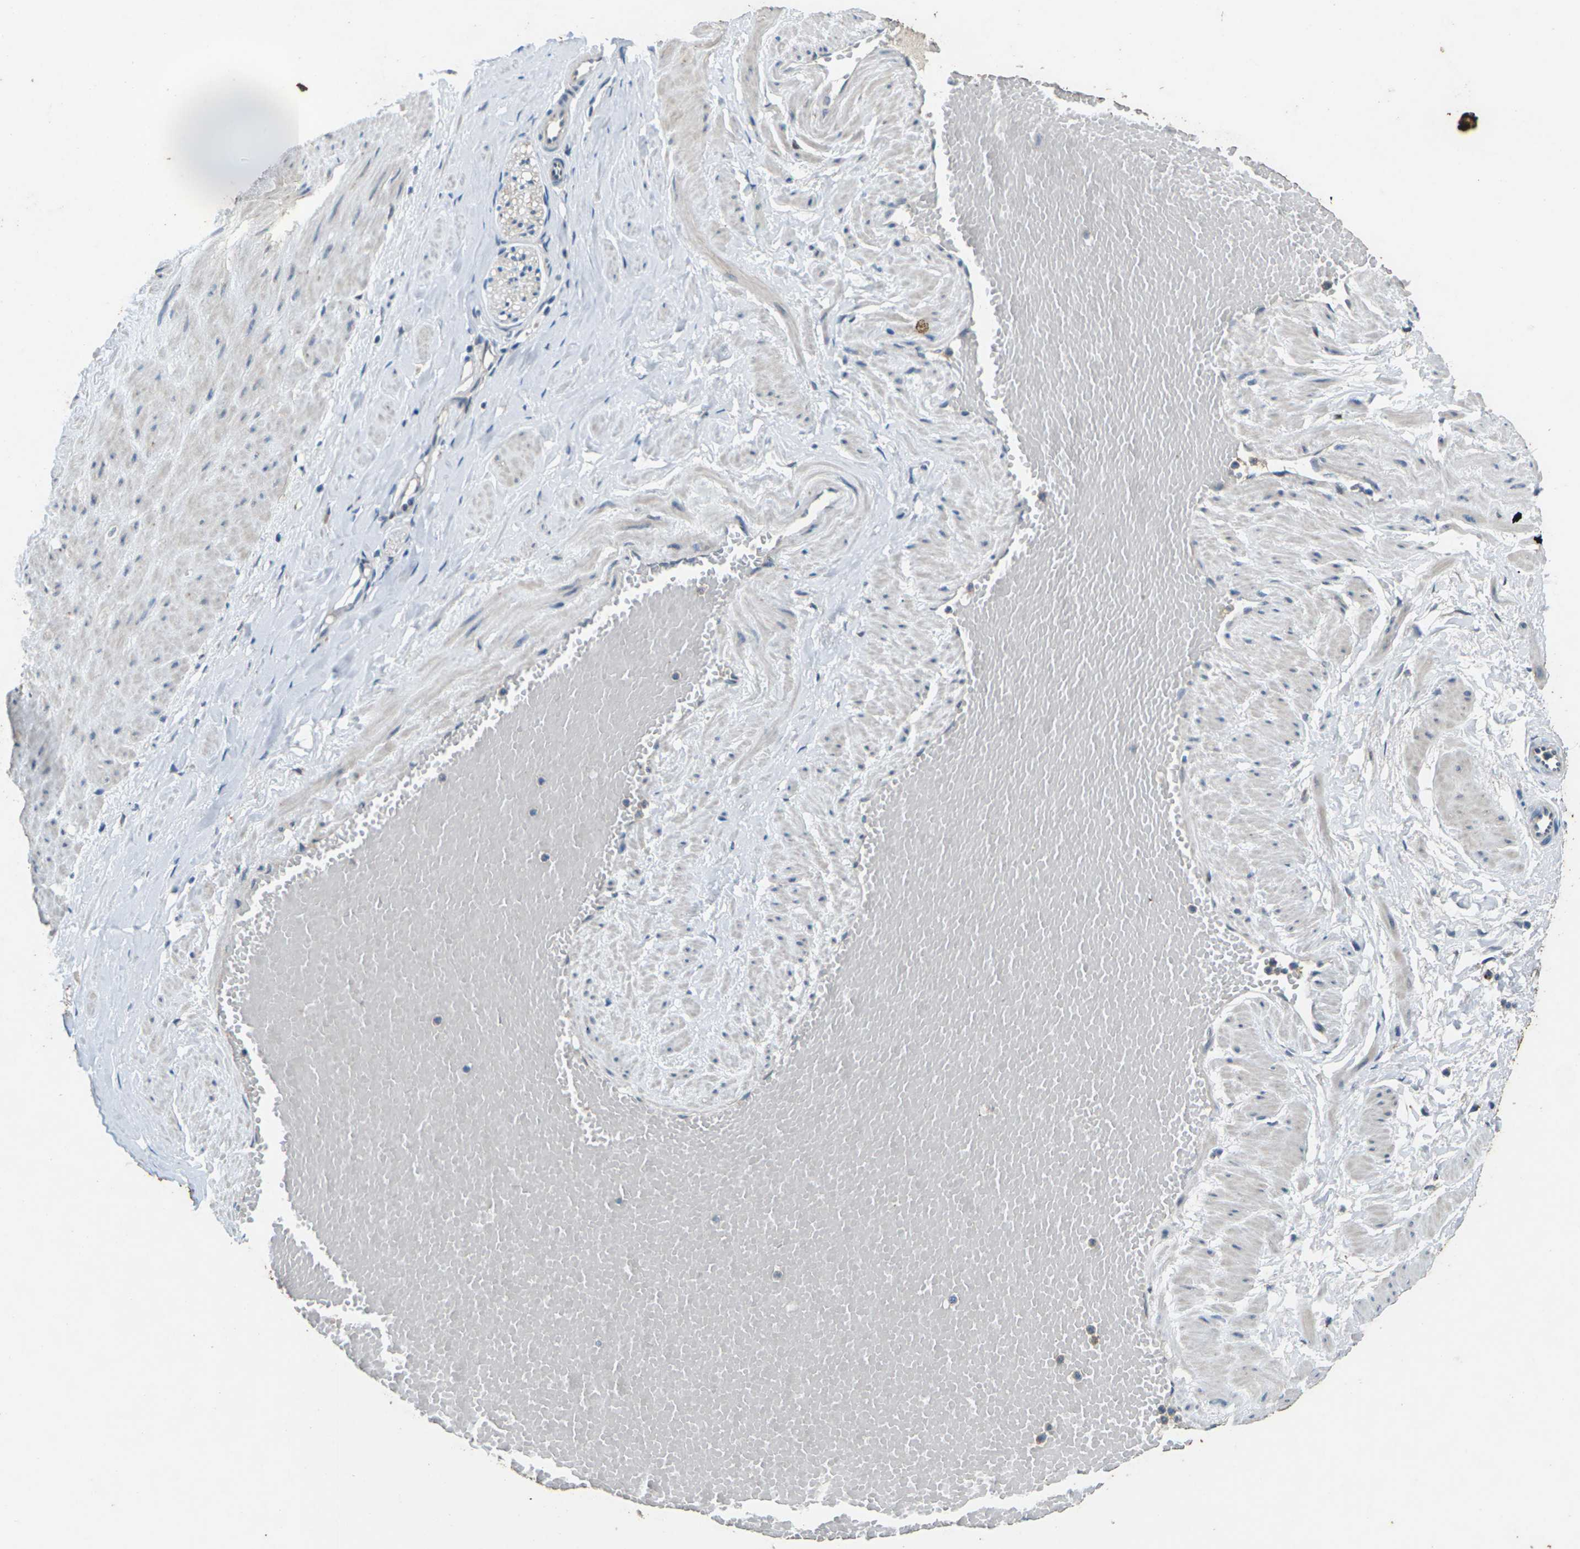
{"staining": {"intensity": "weak", "quantity": ">75%", "location": "cytoplasmic/membranous"}, "tissue": "adipose tissue", "cell_type": "Adipocytes", "image_type": "normal", "snomed": [{"axis": "morphology", "description": "Normal tissue, NOS"}, {"axis": "topography", "description": "Soft tissue"}, {"axis": "topography", "description": "Vascular tissue"}], "caption": "Immunohistochemistry staining of benign adipose tissue, which shows low levels of weak cytoplasmic/membranous staining in approximately >75% of adipocytes indicating weak cytoplasmic/membranous protein staining. The staining was performed using DAB (brown) for protein detection and nuclei were counterstained in hematoxylin (blue).", "gene": "SIGLEC14", "patient": {"sex": "female", "age": 35}}